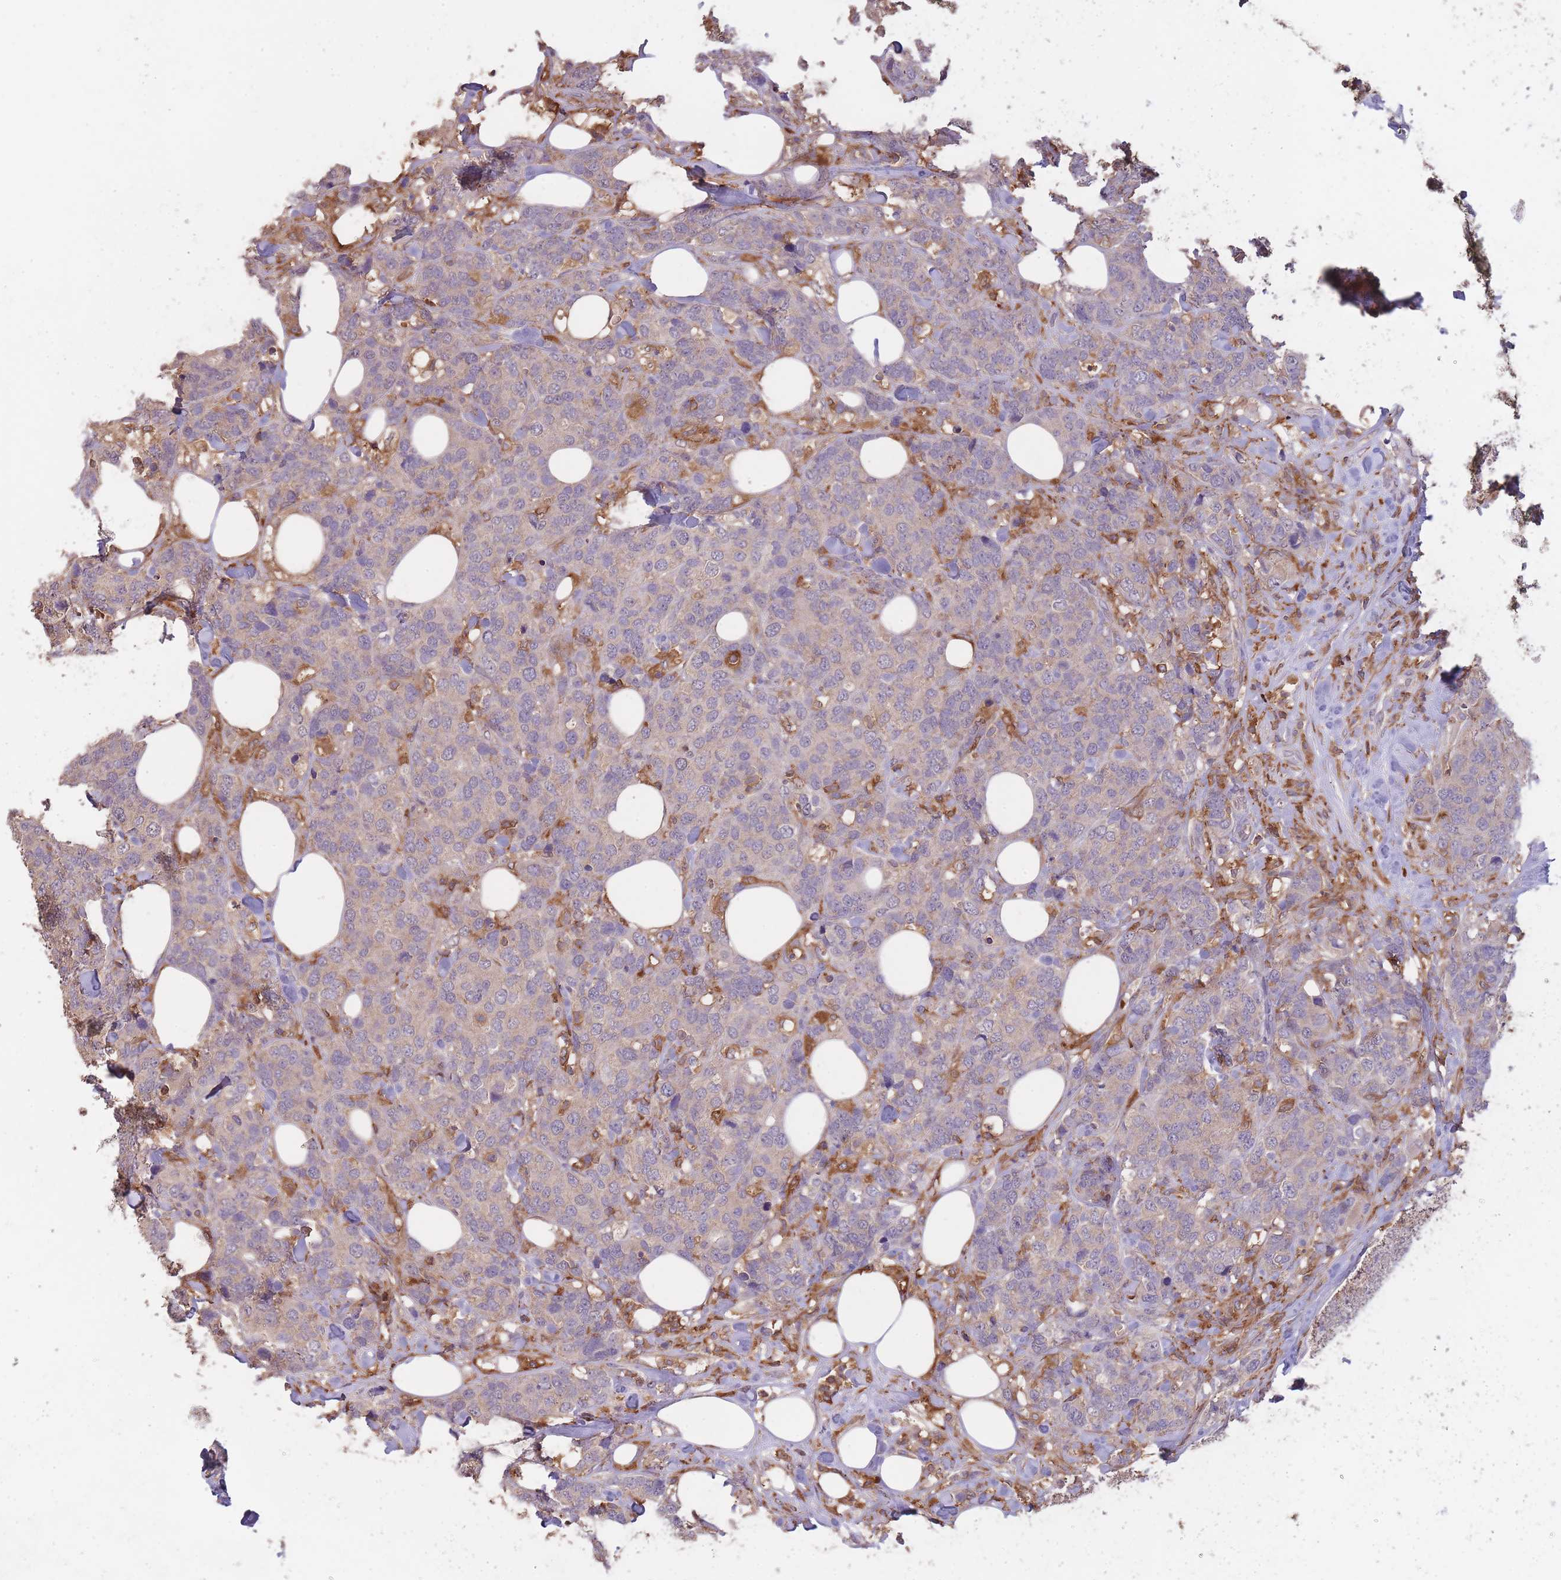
{"staining": {"intensity": "negative", "quantity": "none", "location": "none"}, "tissue": "breast cancer", "cell_type": "Tumor cells", "image_type": "cancer", "snomed": [{"axis": "morphology", "description": "Lobular carcinoma"}, {"axis": "topography", "description": "Breast"}], "caption": "Tumor cells are negative for protein expression in human lobular carcinoma (breast). (Brightfield microscopy of DAB (3,3'-diaminobenzidine) immunohistochemistry at high magnification).", "gene": "GMIP", "patient": {"sex": "female", "age": 59}}